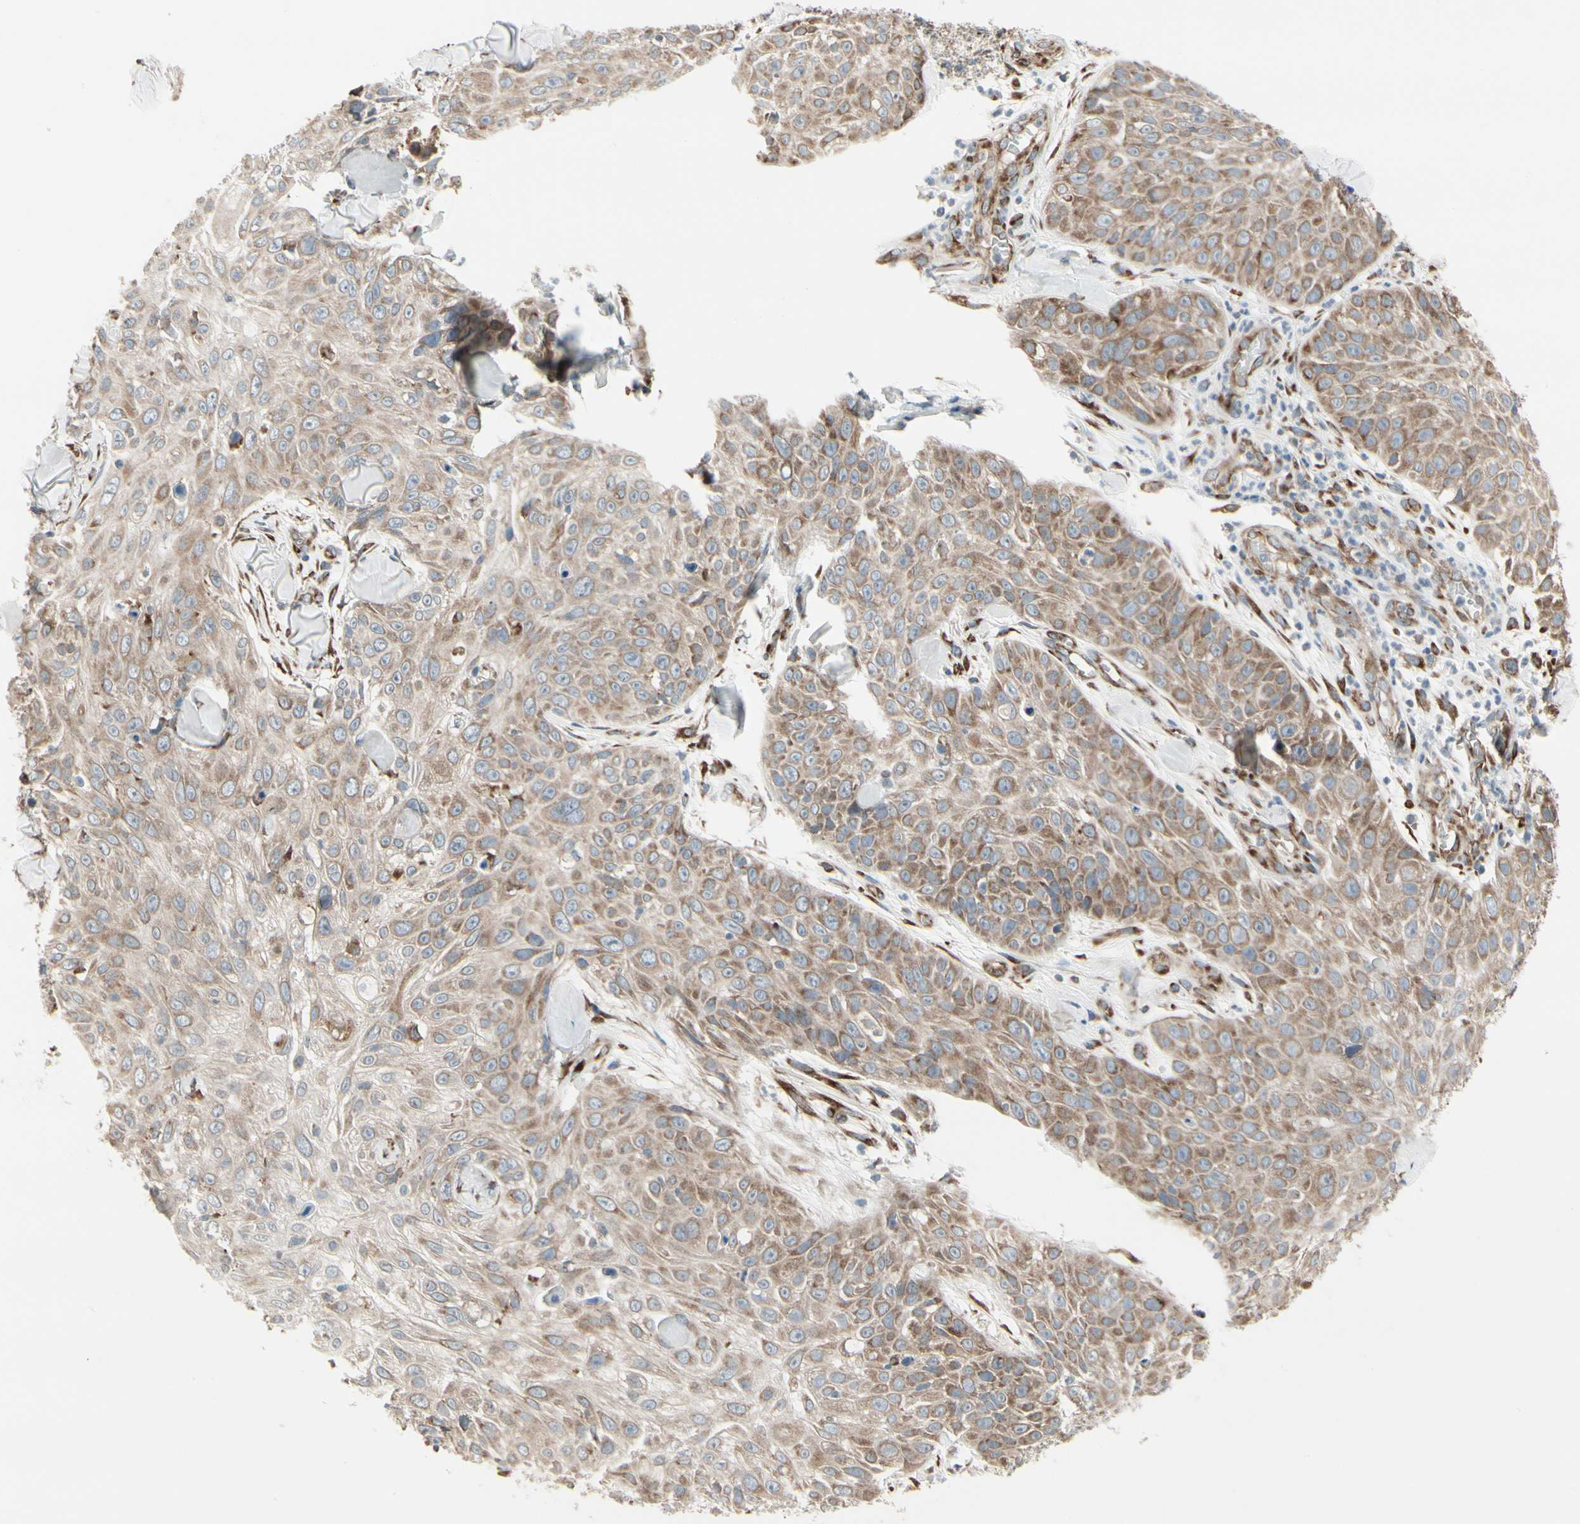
{"staining": {"intensity": "moderate", "quantity": ">75%", "location": "cytoplasmic/membranous"}, "tissue": "skin cancer", "cell_type": "Tumor cells", "image_type": "cancer", "snomed": [{"axis": "morphology", "description": "Squamous cell carcinoma, NOS"}, {"axis": "topography", "description": "Skin"}], "caption": "Skin squamous cell carcinoma was stained to show a protein in brown. There is medium levels of moderate cytoplasmic/membranous expression in about >75% of tumor cells. The protein is shown in brown color, while the nuclei are stained blue.", "gene": "FNDC3A", "patient": {"sex": "male", "age": 86}}